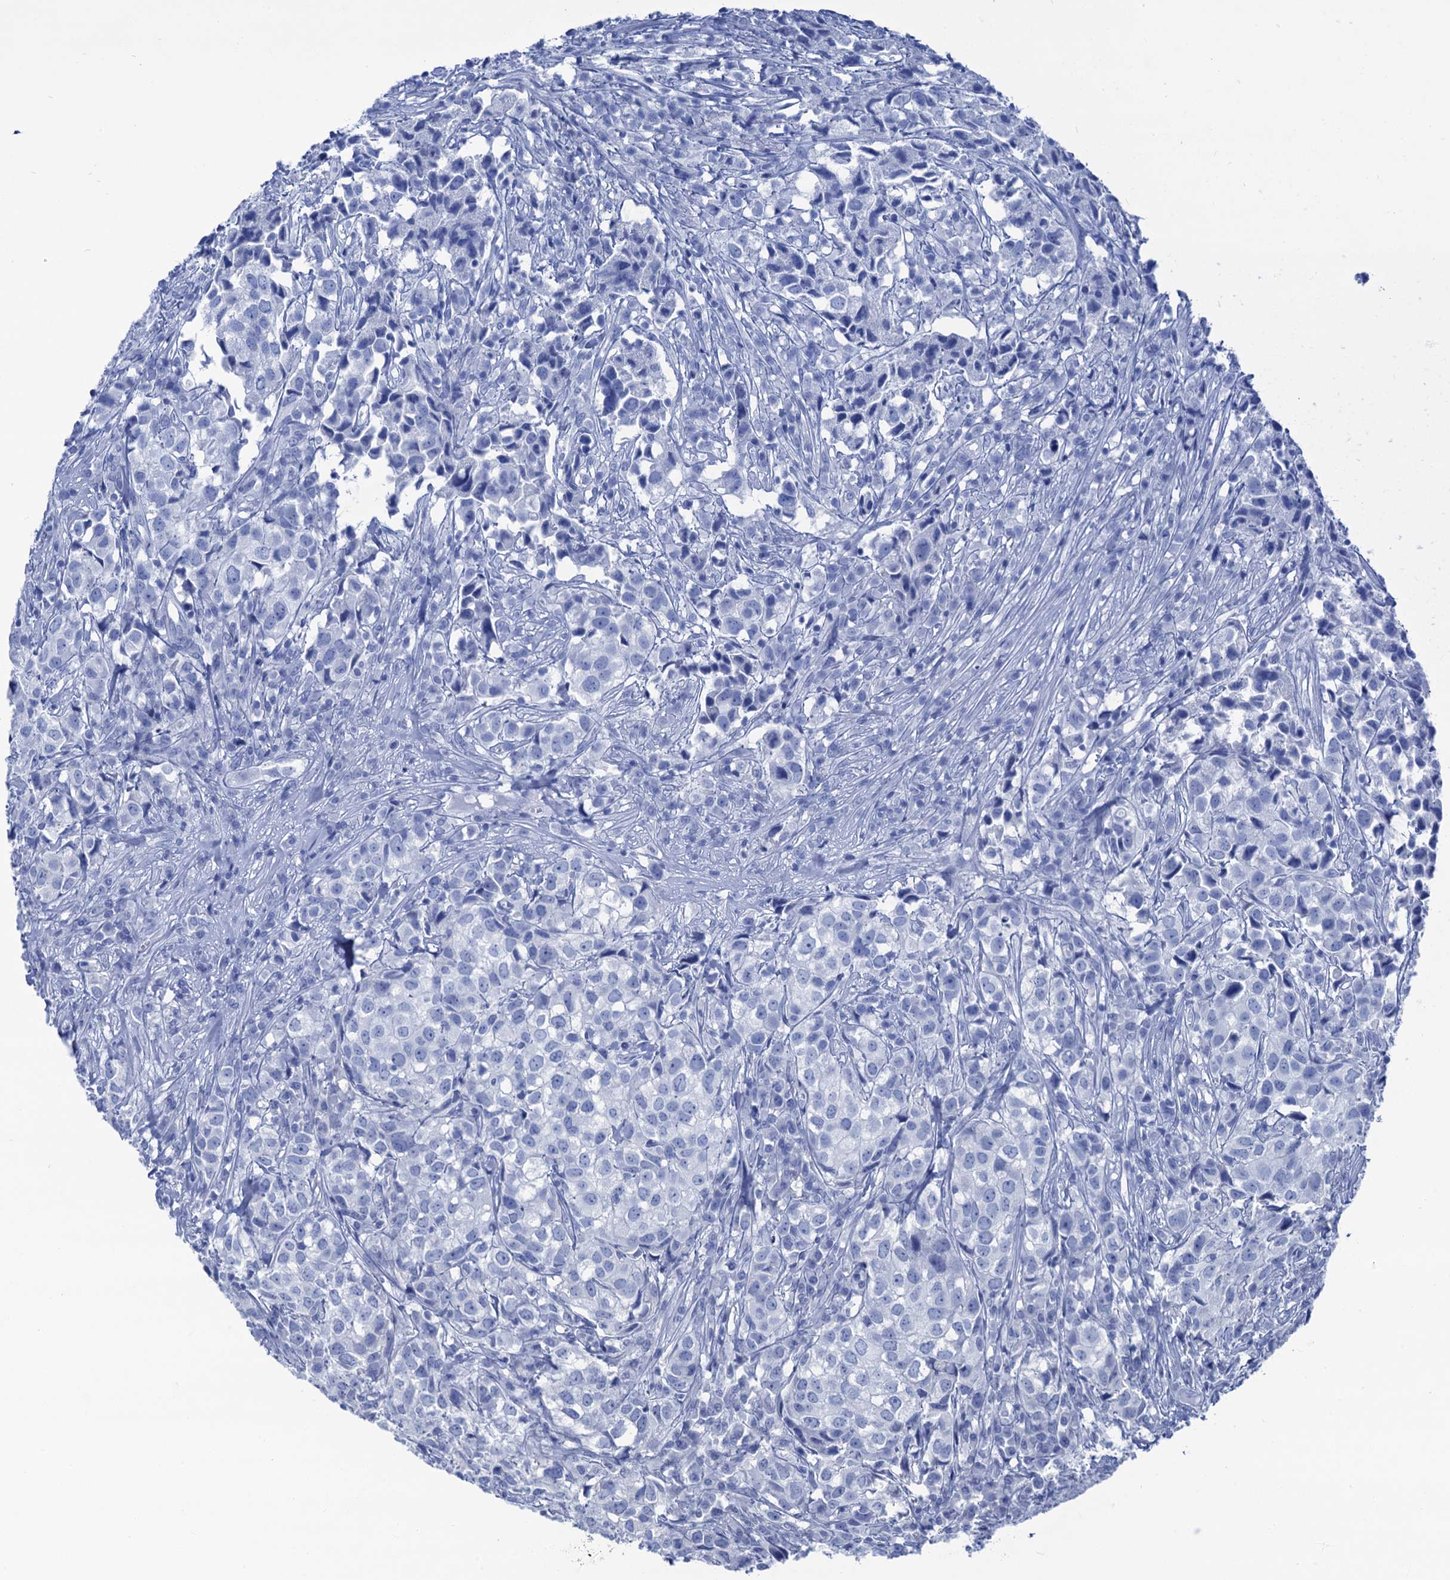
{"staining": {"intensity": "negative", "quantity": "none", "location": "none"}, "tissue": "urothelial cancer", "cell_type": "Tumor cells", "image_type": "cancer", "snomed": [{"axis": "morphology", "description": "Urothelial carcinoma, High grade"}, {"axis": "topography", "description": "Urinary bladder"}], "caption": "This image is of urothelial carcinoma (high-grade) stained with immunohistochemistry to label a protein in brown with the nuclei are counter-stained blue. There is no expression in tumor cells.", "gene": "CABYR", "patient": {"sex": "female", "age": 75}}